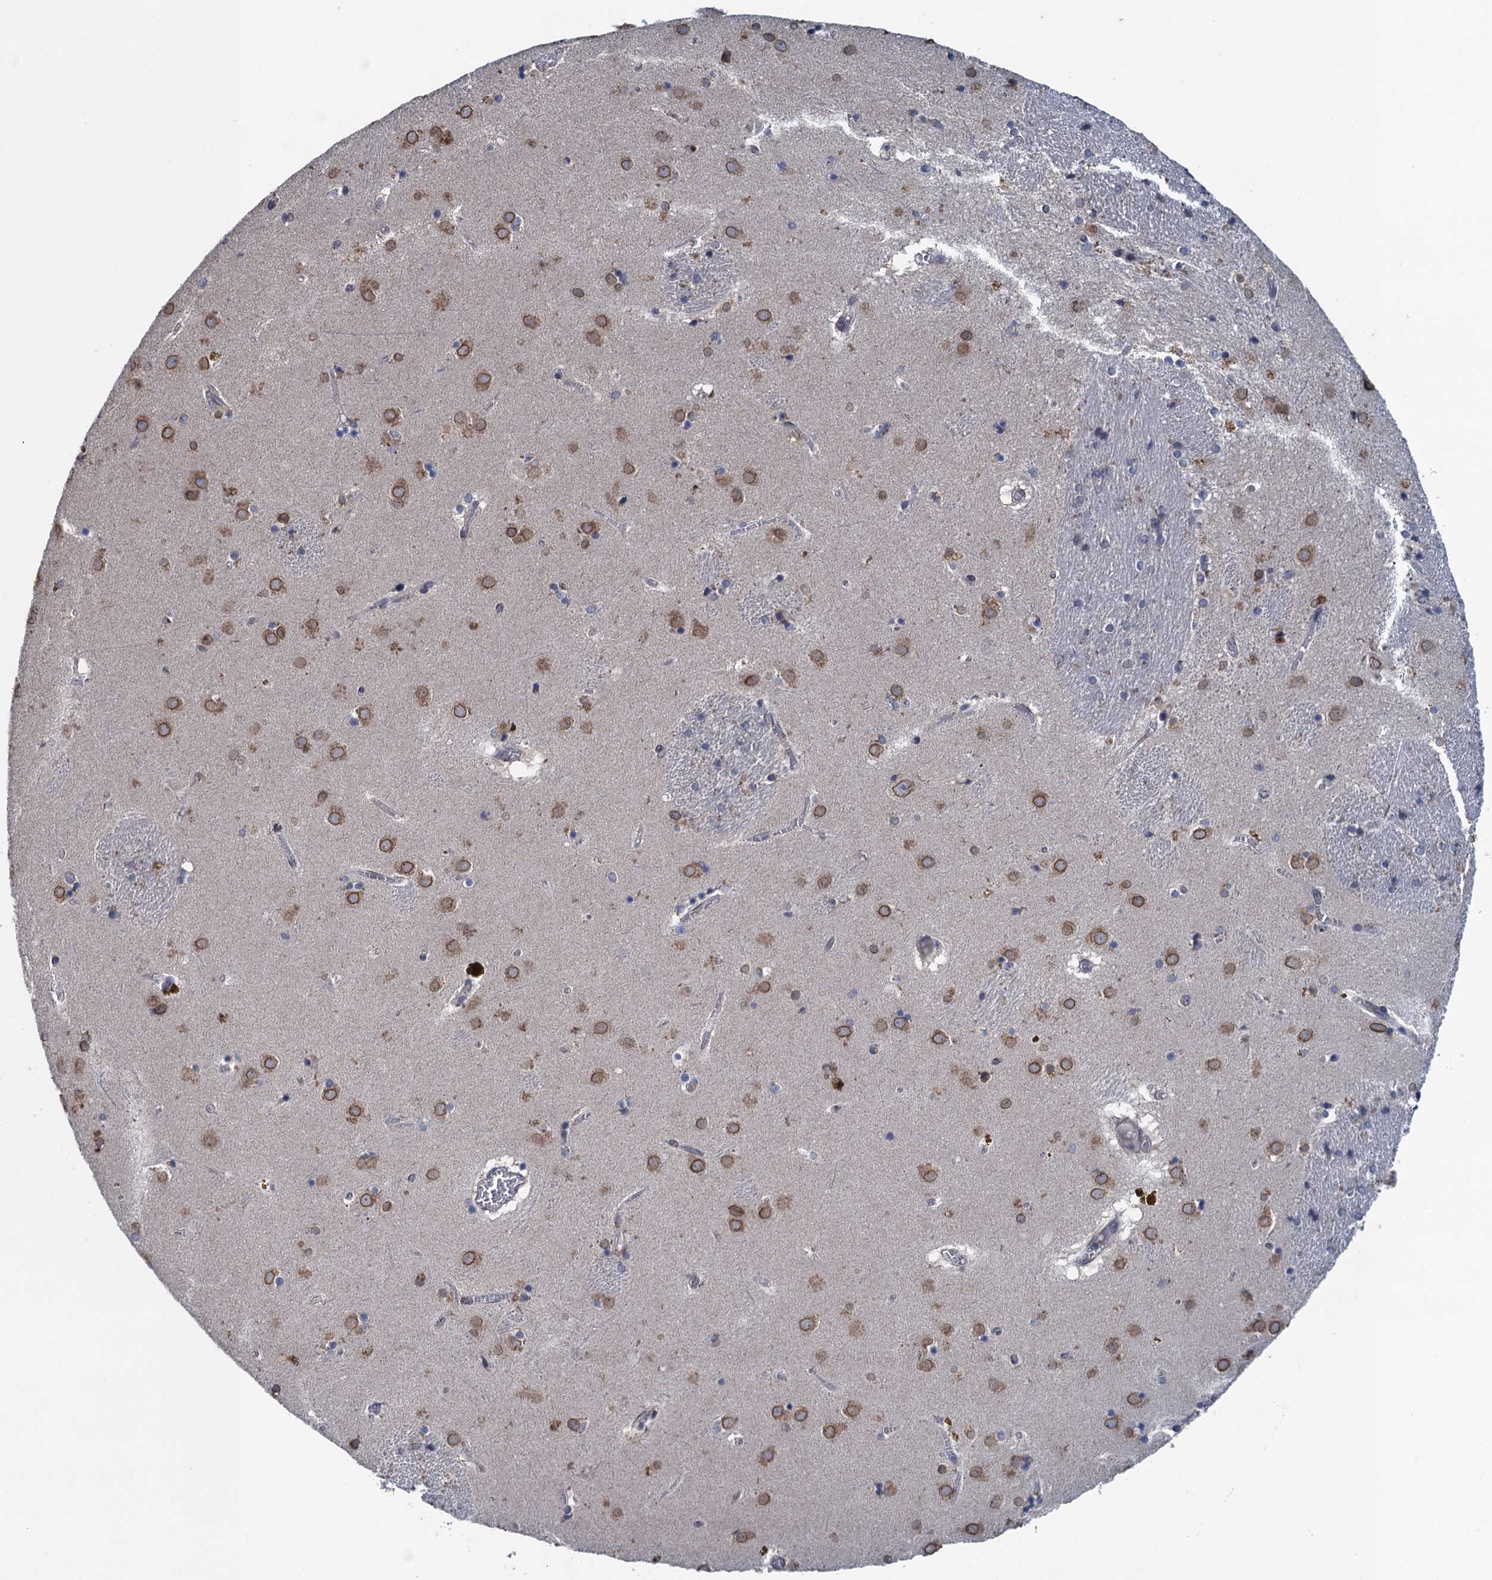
{"staining": {"intensity": "negative", "quantity": "none", "location": "none"}, "tissue": "caudate", "cell_type": "Glial cells", "image_type": "normal", "snomed": [{"axis": "morphology", "description": "Normal tissue, NOS"}, {"axis": "topography", "description": "Lateral ventricle wall"}], "caption": "Immunohistochemistry (IHC) histopathology image of unremarkable human caudate stained for a protein (brown), which shows no staining in glial cells. Brightfield microscopy of IHC stained with DAB (brown) and hematoxylin (blue), captured at high magnification.", "gene": "CTU2", "patient": {"sex": "male", "age": 70}}